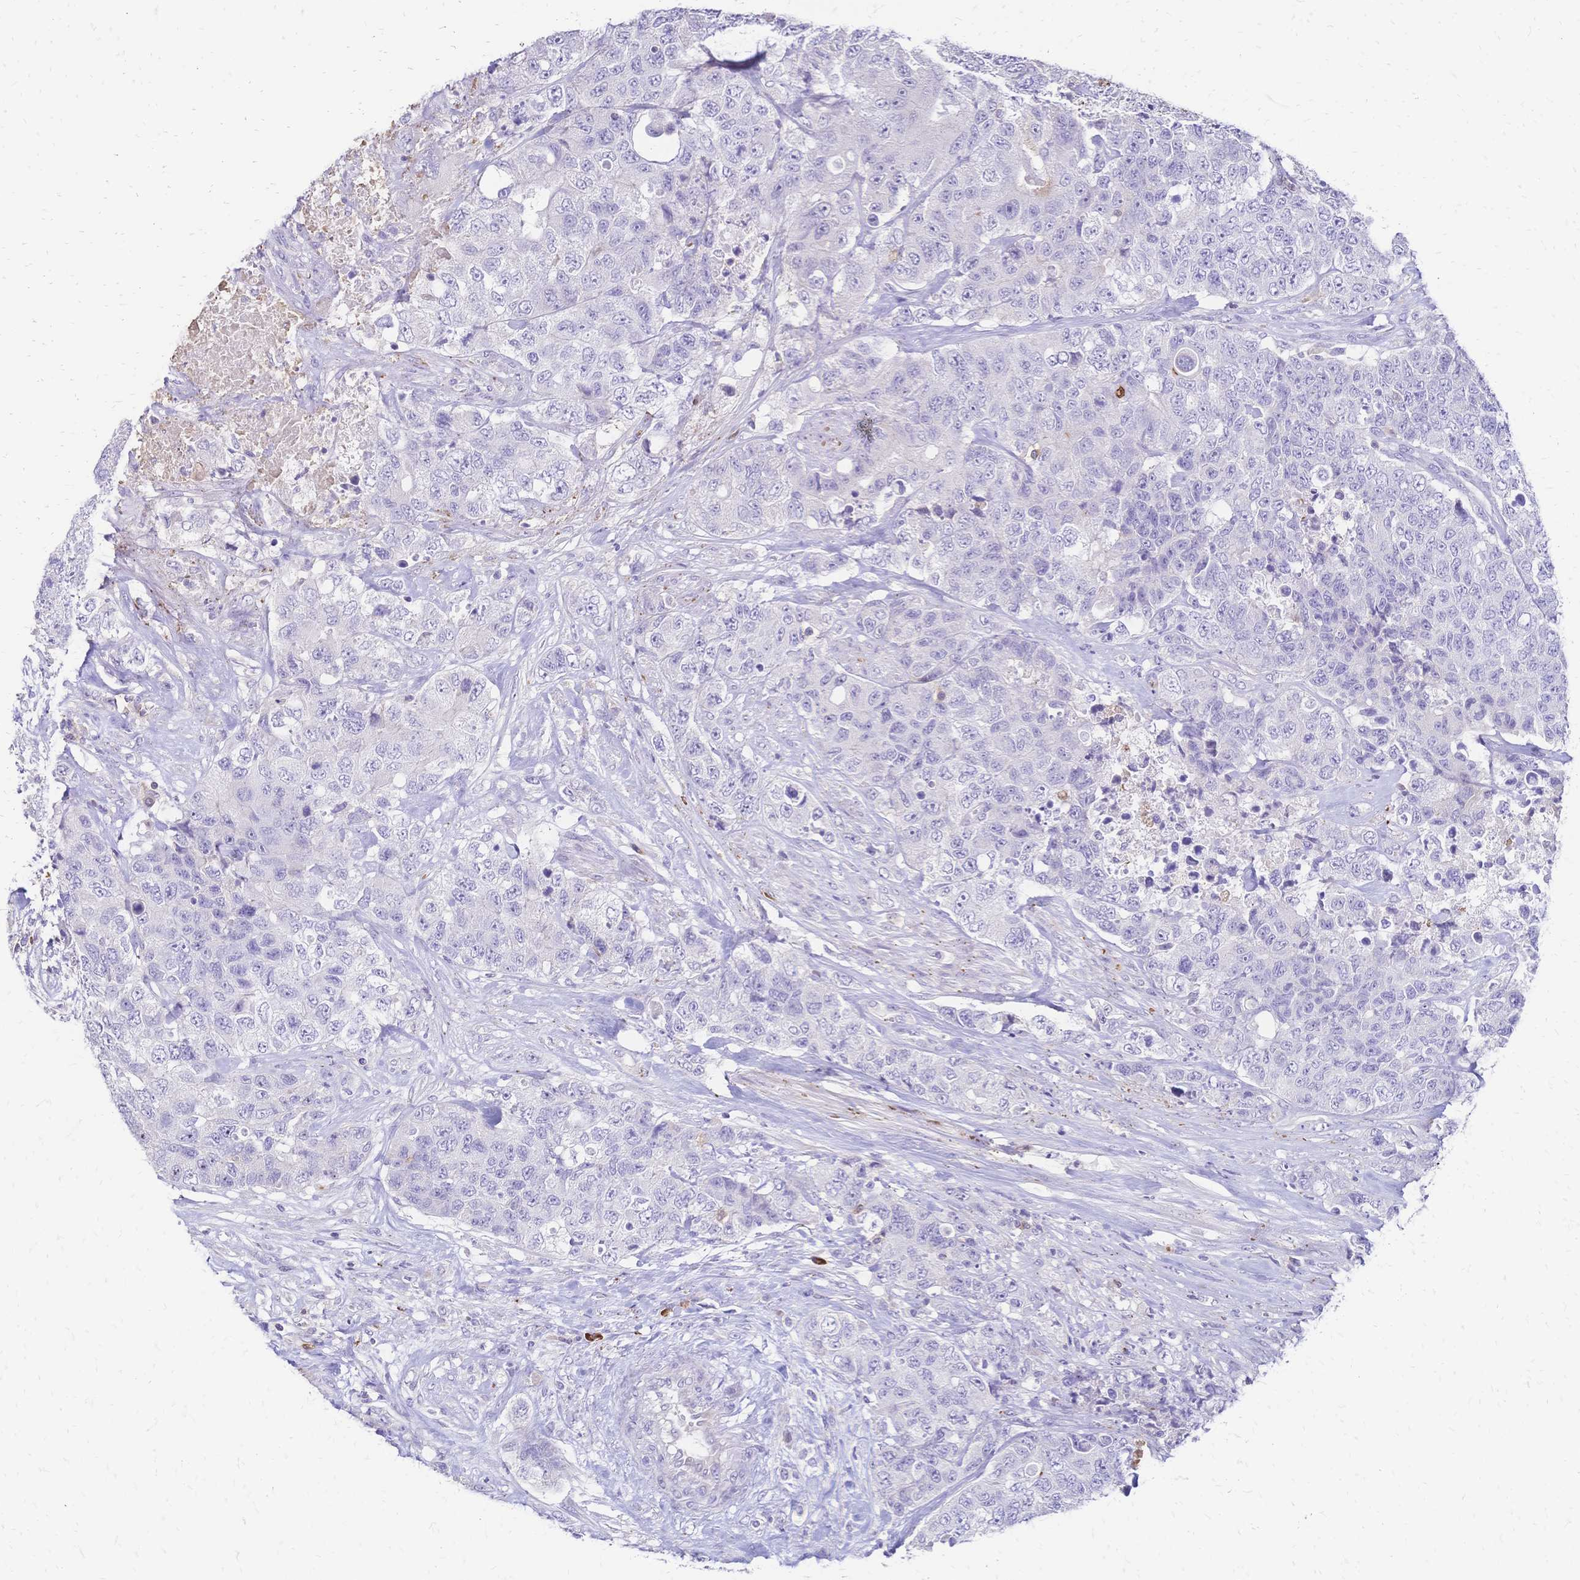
{"staining": {"intensity": "negative", "quantity": "none", "location": "none"}, "tissue": "urothelial cancer", "cell_type": "Tumor cells", "image_type": "cancer", "snomed": [{"axis": "morphology", "description": "Urothelial carcinoma, High grade"}, {"axis": "topography", "description": "Urinary bladder"}], "caption": "DAB immunohistochemical staining of urothelial cancer exhibits no significant positivity in tumor cells.", "gene": "IL2RA", "patient": {"sex": "female", "age": 78}}